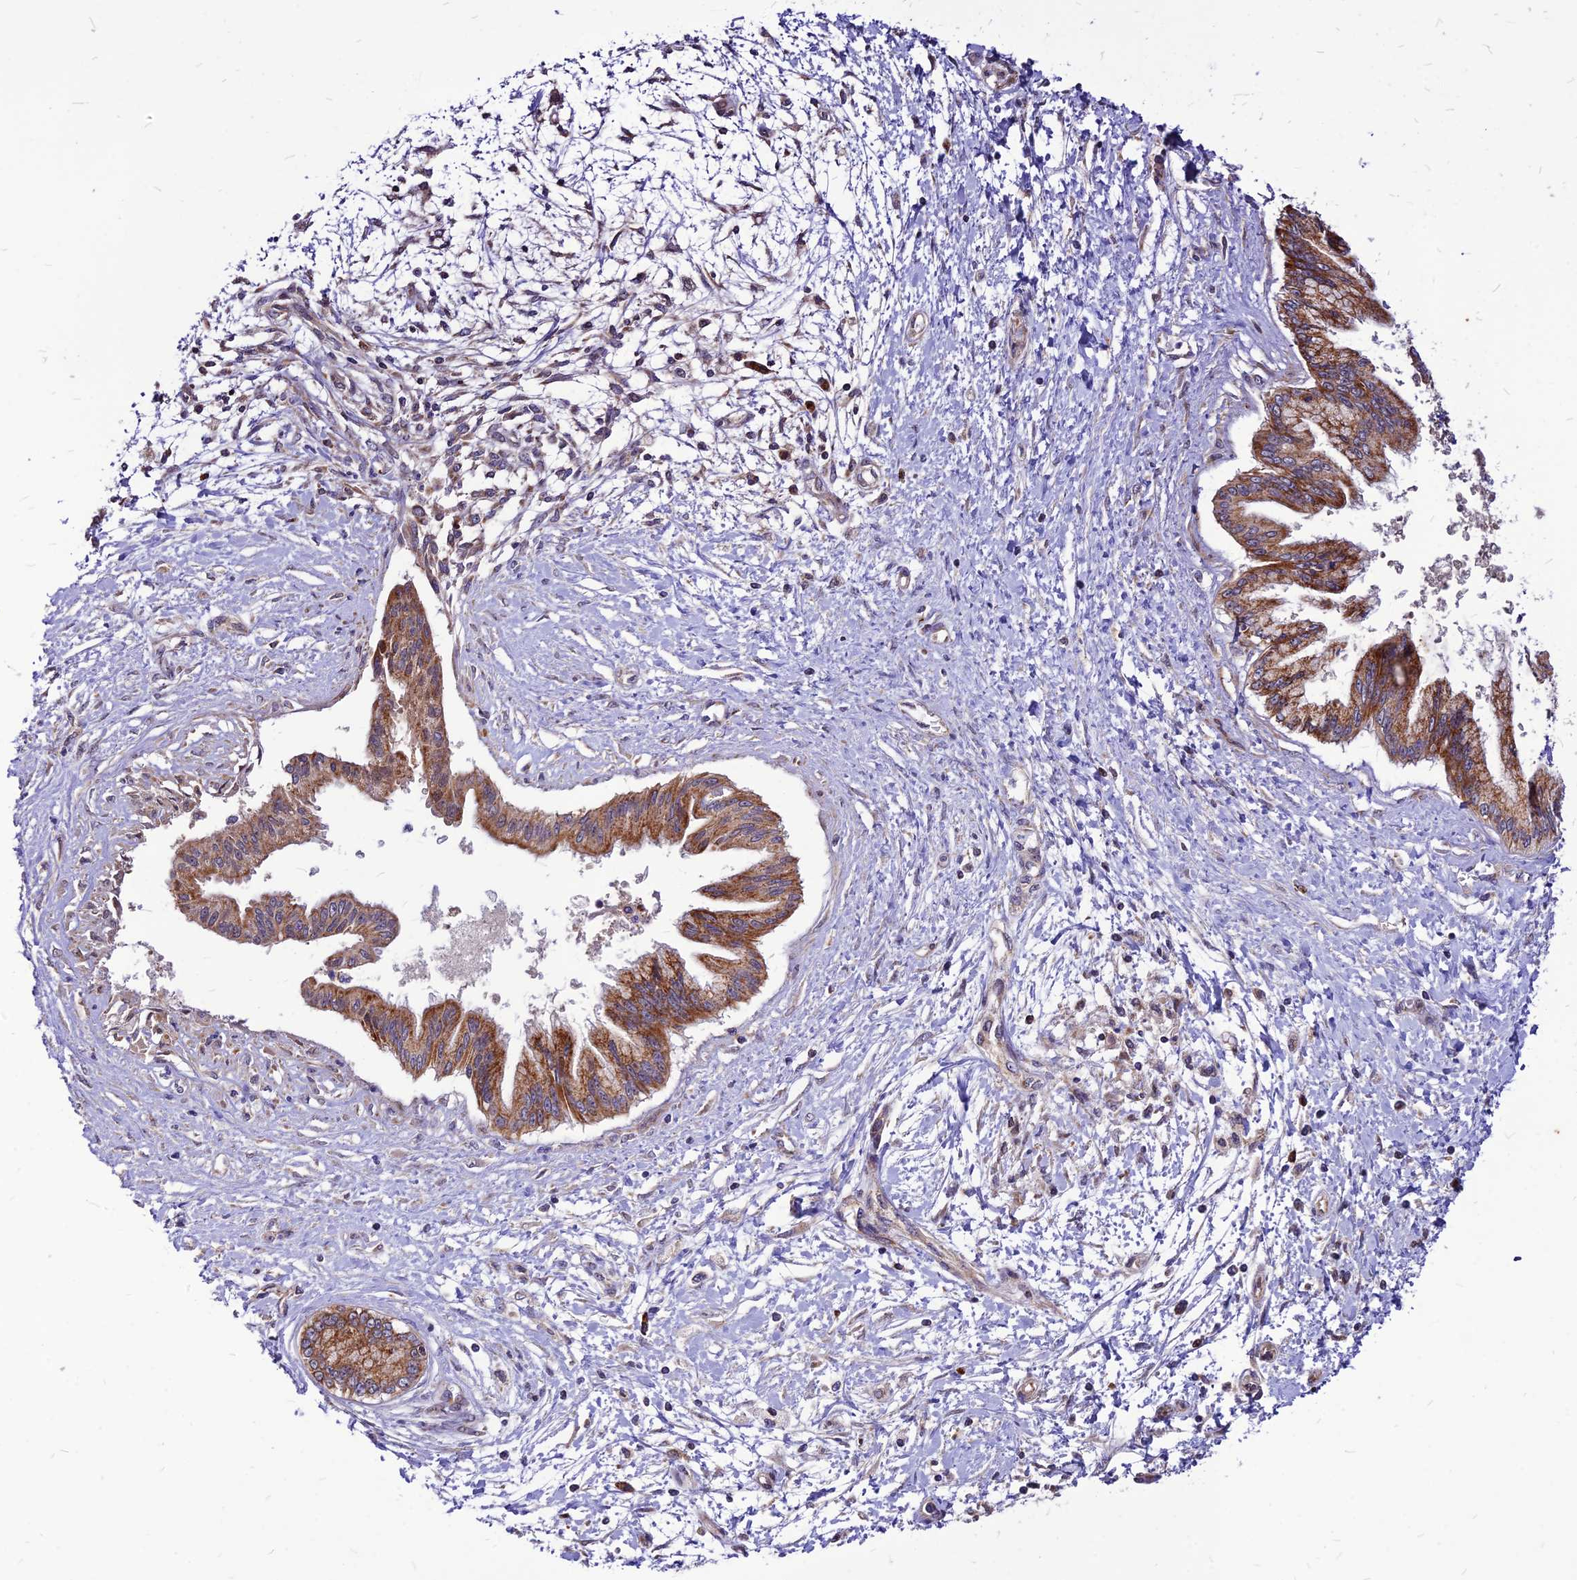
{"staining": {"intensity": "strong", "quantity": ">75%", "location": "cytoplasmic/membranous"}, "tissue": "pancreatic cancer", "cell_type": "Tumor cells", "image_type": "cancer", "snomed": [{"axis": "morphology", "description": "Adenocarcinoma, NOS"}, {"axis": "topography", "description": "Pancreas"}], "caption": "Immunohistochemical staining of pancreatic adenocarcinoma reveals strong cytoplasmic/membranous protein staining in about >75% of tumor cells. Immunohistochemistry stains the protein in brown and the nuclei are stained blue.", "gene": "ECI1", "patient": {"sex": "male", "age": 46}}